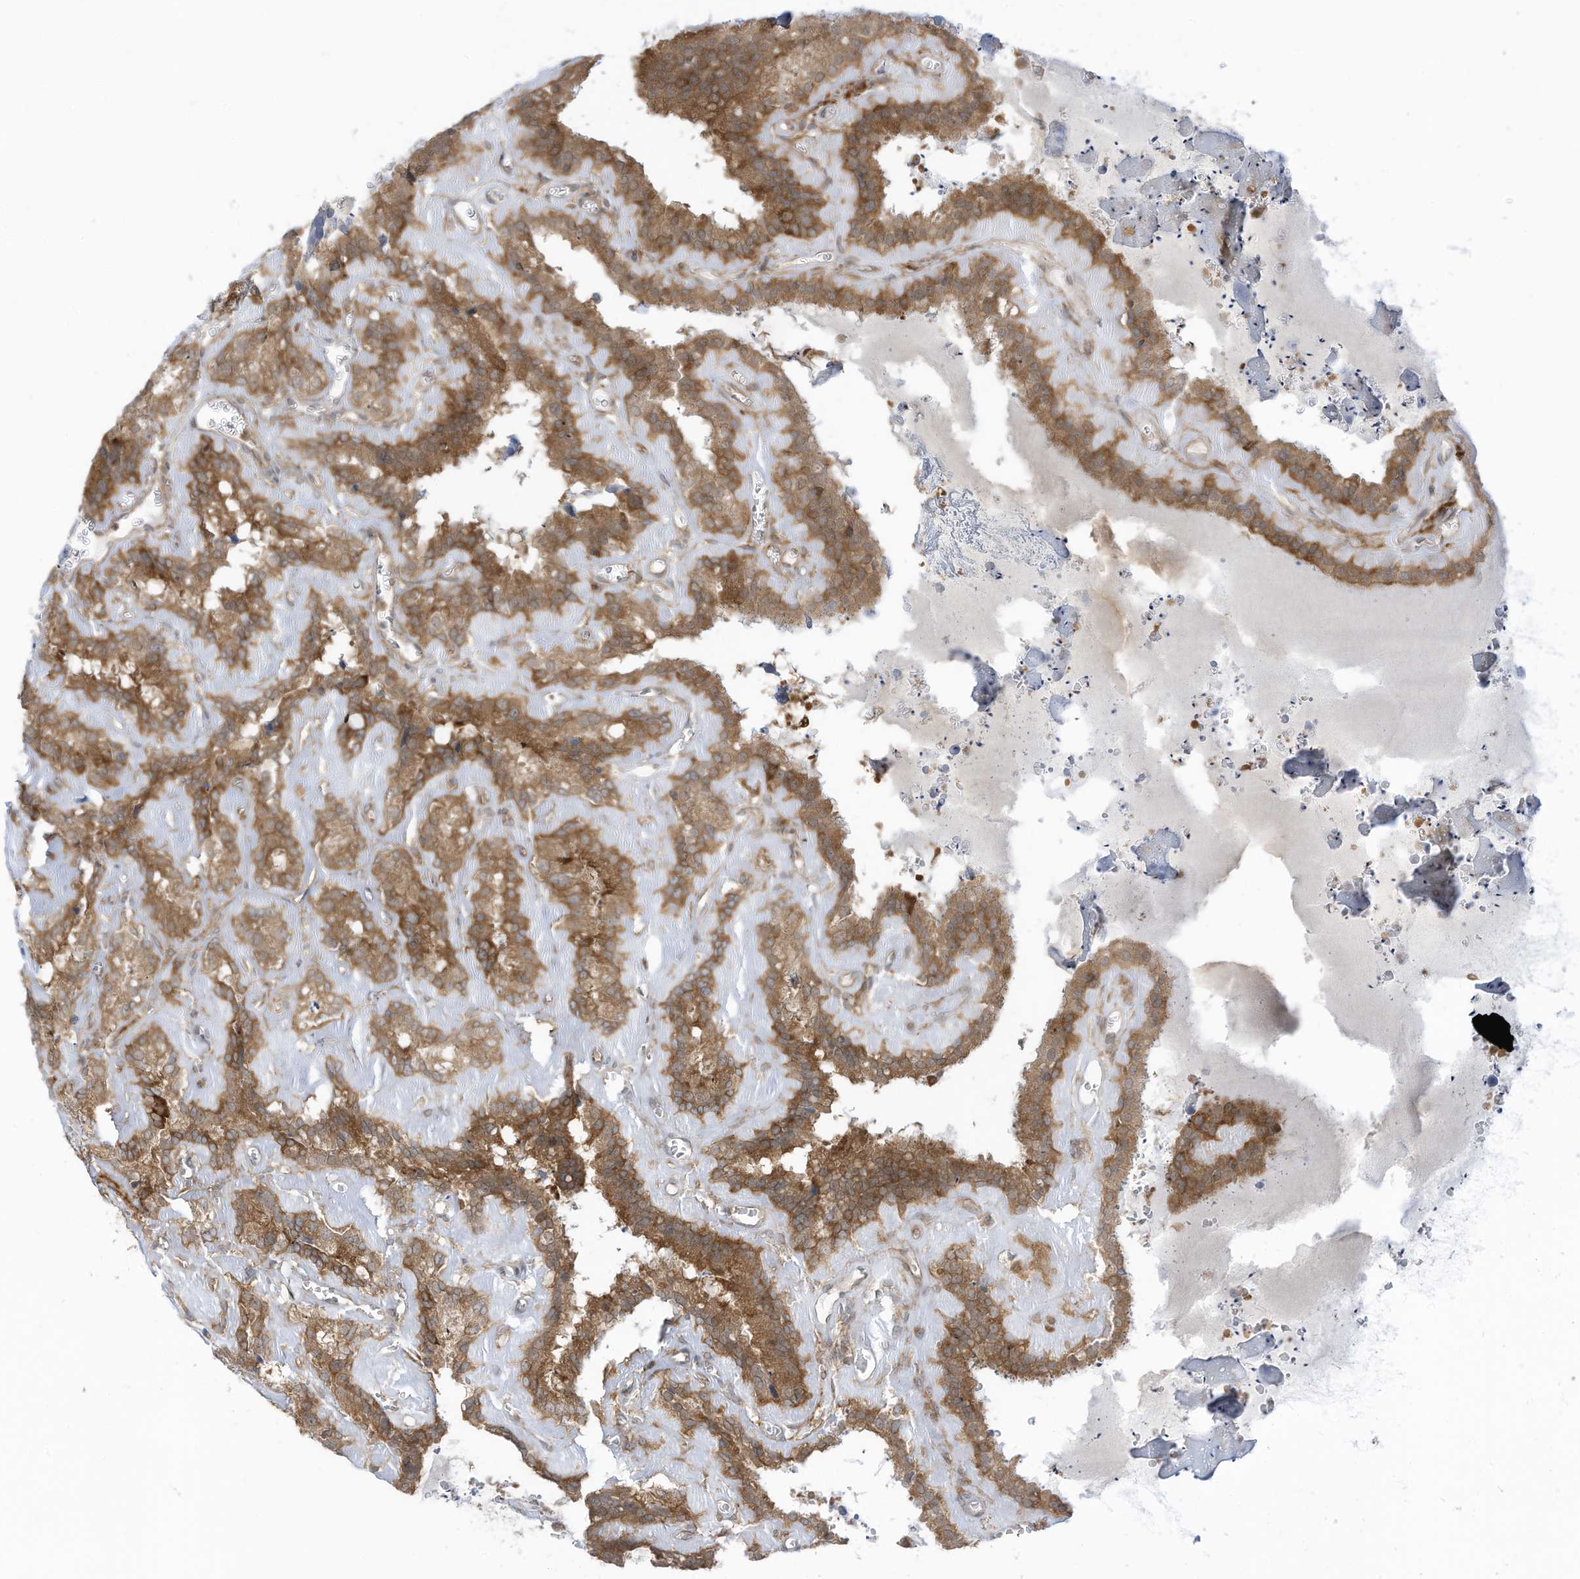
{"staining": {"intensity": "moderate", "quantity": ">75%", "location": "cytoplasmic/membranous"}, "tissue": "seminal vesicle", "cell_type": "Glandular cells", "image_type": "normal", "snomed": [{"axis": "morphology", "description": "Normal tissue, NOS"}, {"axis": "topography", "description": "Prostate"}, {"axis": "topography", "description": "Seminal veicle"}], "caption": "Immunohistochemical staining of normal human seminal vesicle shows >75% levels of moderate cytoplasmic/membranous protein positivity in approximately >75% of glandular cells. Using DAB (3,3'-diaminobenzidine) (brown) and hematoxylin (blue) stains, captured at high magnification using brightfield microscopy.", "gene": "REPS1", "patient": {"sex": "male", "age": 59}}